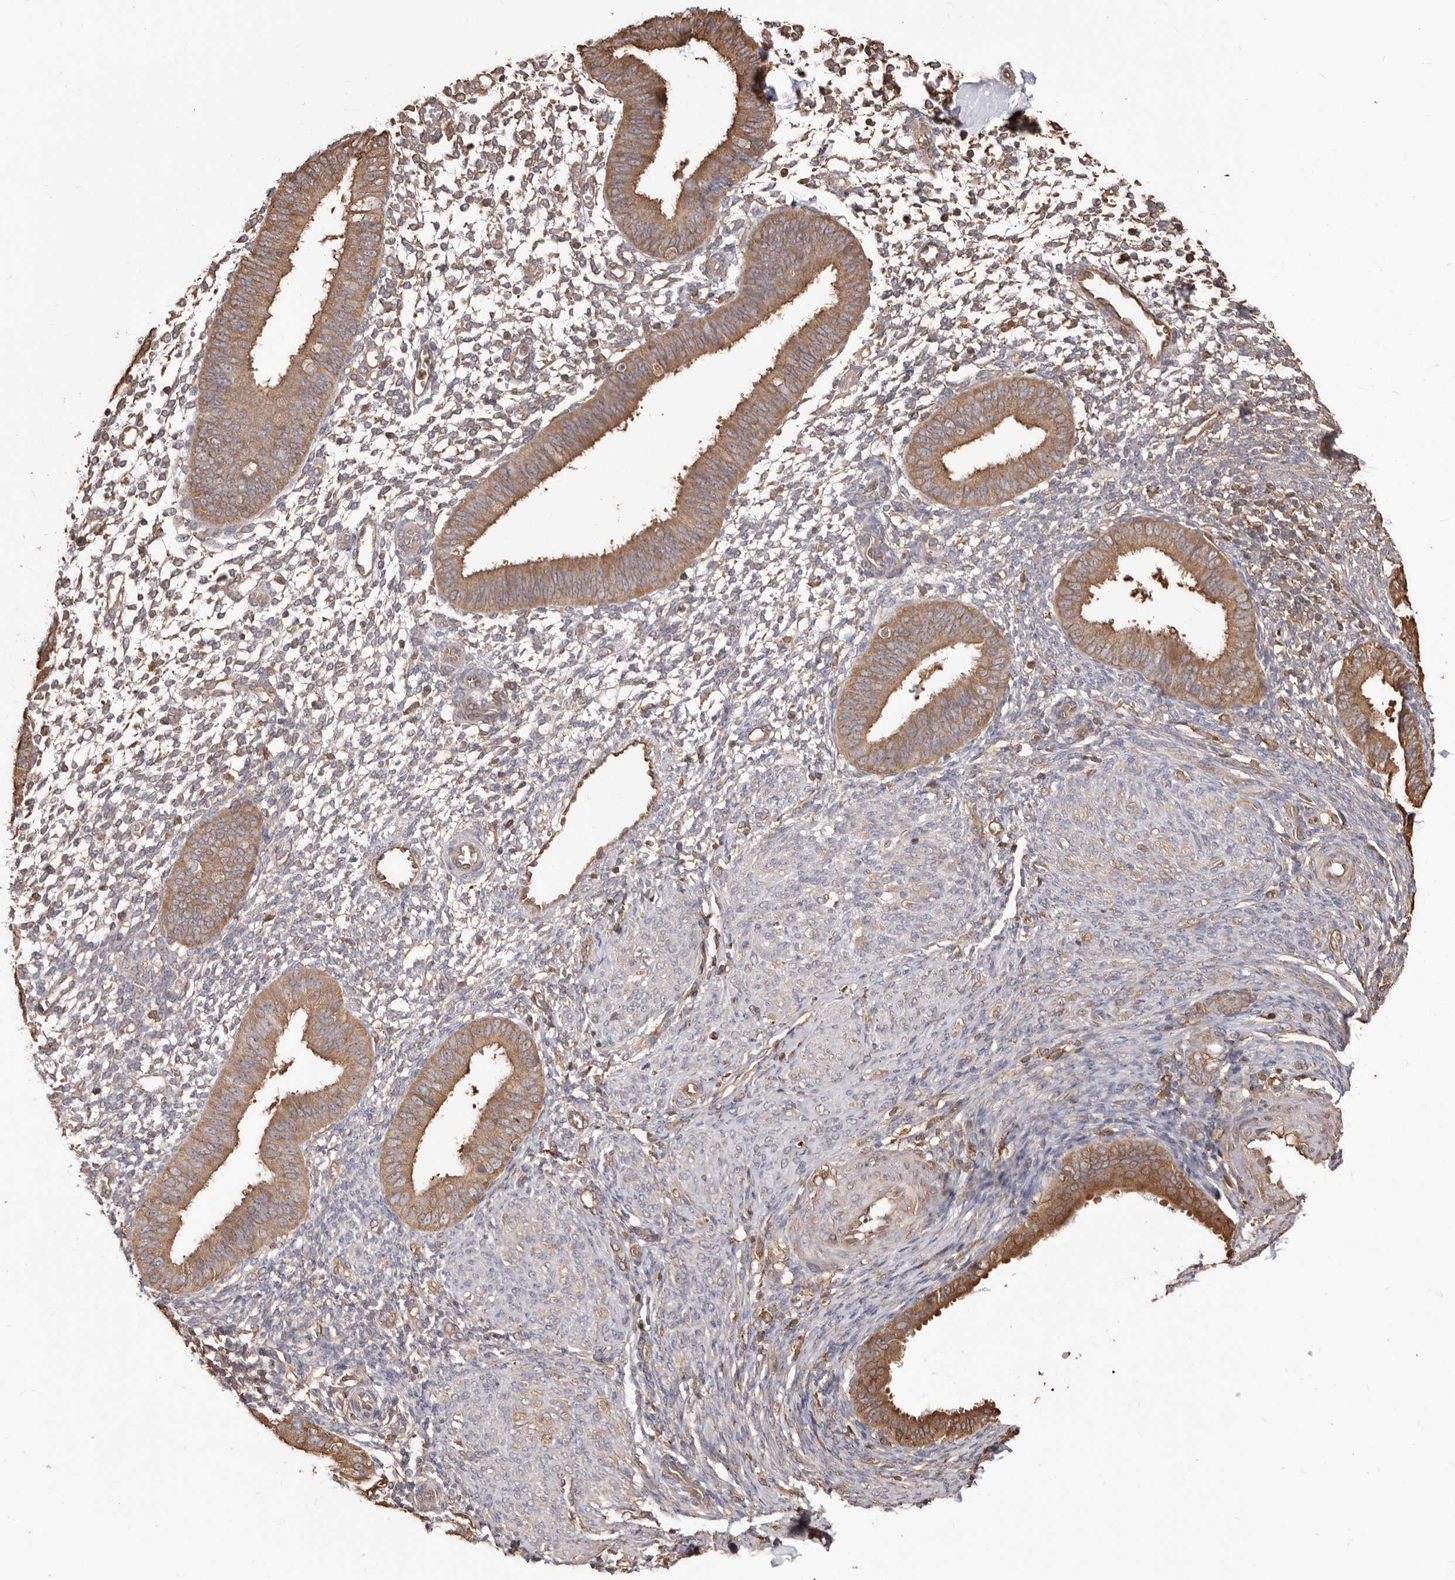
{"staining": {"intensity": "moderate", "quantity": "<25%", "location": "cytoplasmic/membranous"}, "tissue": "endometrium", "cell_type": "Cells in endometrial stroma", "image_type": "normal", "snomed": [{"axis": "morphology", "description": "Normal tissue, NOS"}, {"axis": "topography", "description": "Uterus"}, {"axis": "topography", "description": "Endometrium"}], "caption": "Protein expression analysis of normal human endometrium reveals moderate cytoplasmic/membranous positivity in about <25% of cells in endometrial stroma. The staining was performed using DAB (3,3'-diaminobenzidine), with brown indicating positive protein expression. Nuclei are stained blue with hematoxylin.", "gene": "PKM", "patient": {"sex": "female", "age": 48}}